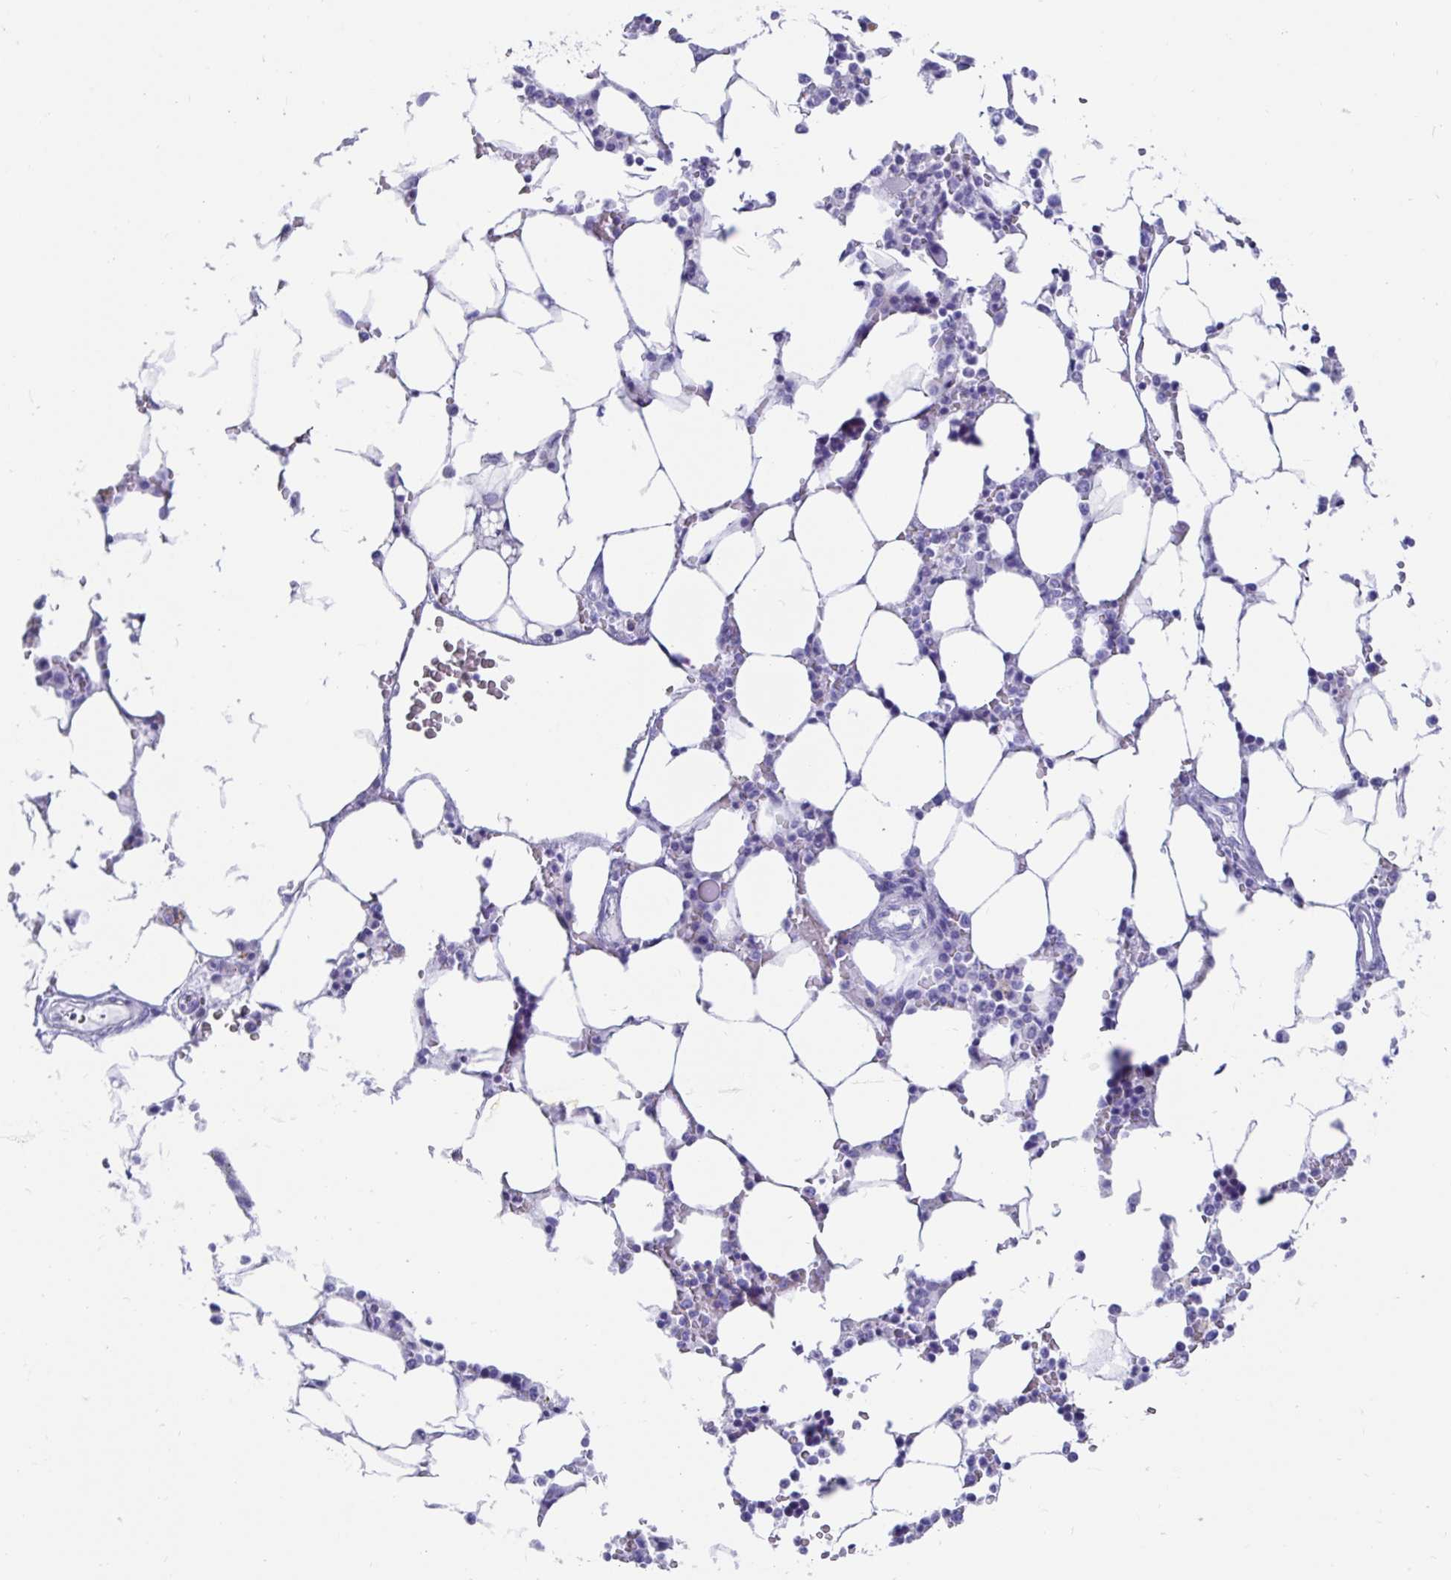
{"staining": {"intensity": "negative", "quantity": "none", "location": "none"}, "tissue": "bone marrow", "cell_type": "Hematopoietic cells", "image_type": "normal", "snomed": [{"axis": "morphology", "description": "Normal tissue, NOS"}, {"axis": "topography", "description": "Bone marrow"}], "caption": "The immunohistochemistry histopathology image has no significant positivity in hematopoietic cells of bone marrow. (DAB (3,3'-diaminobenzidine) immunohistochemistry (IHC) with hematoxylin counter stain).", "gene": "ZPBP2", "patient": {"sex": "male", "age": 64}}